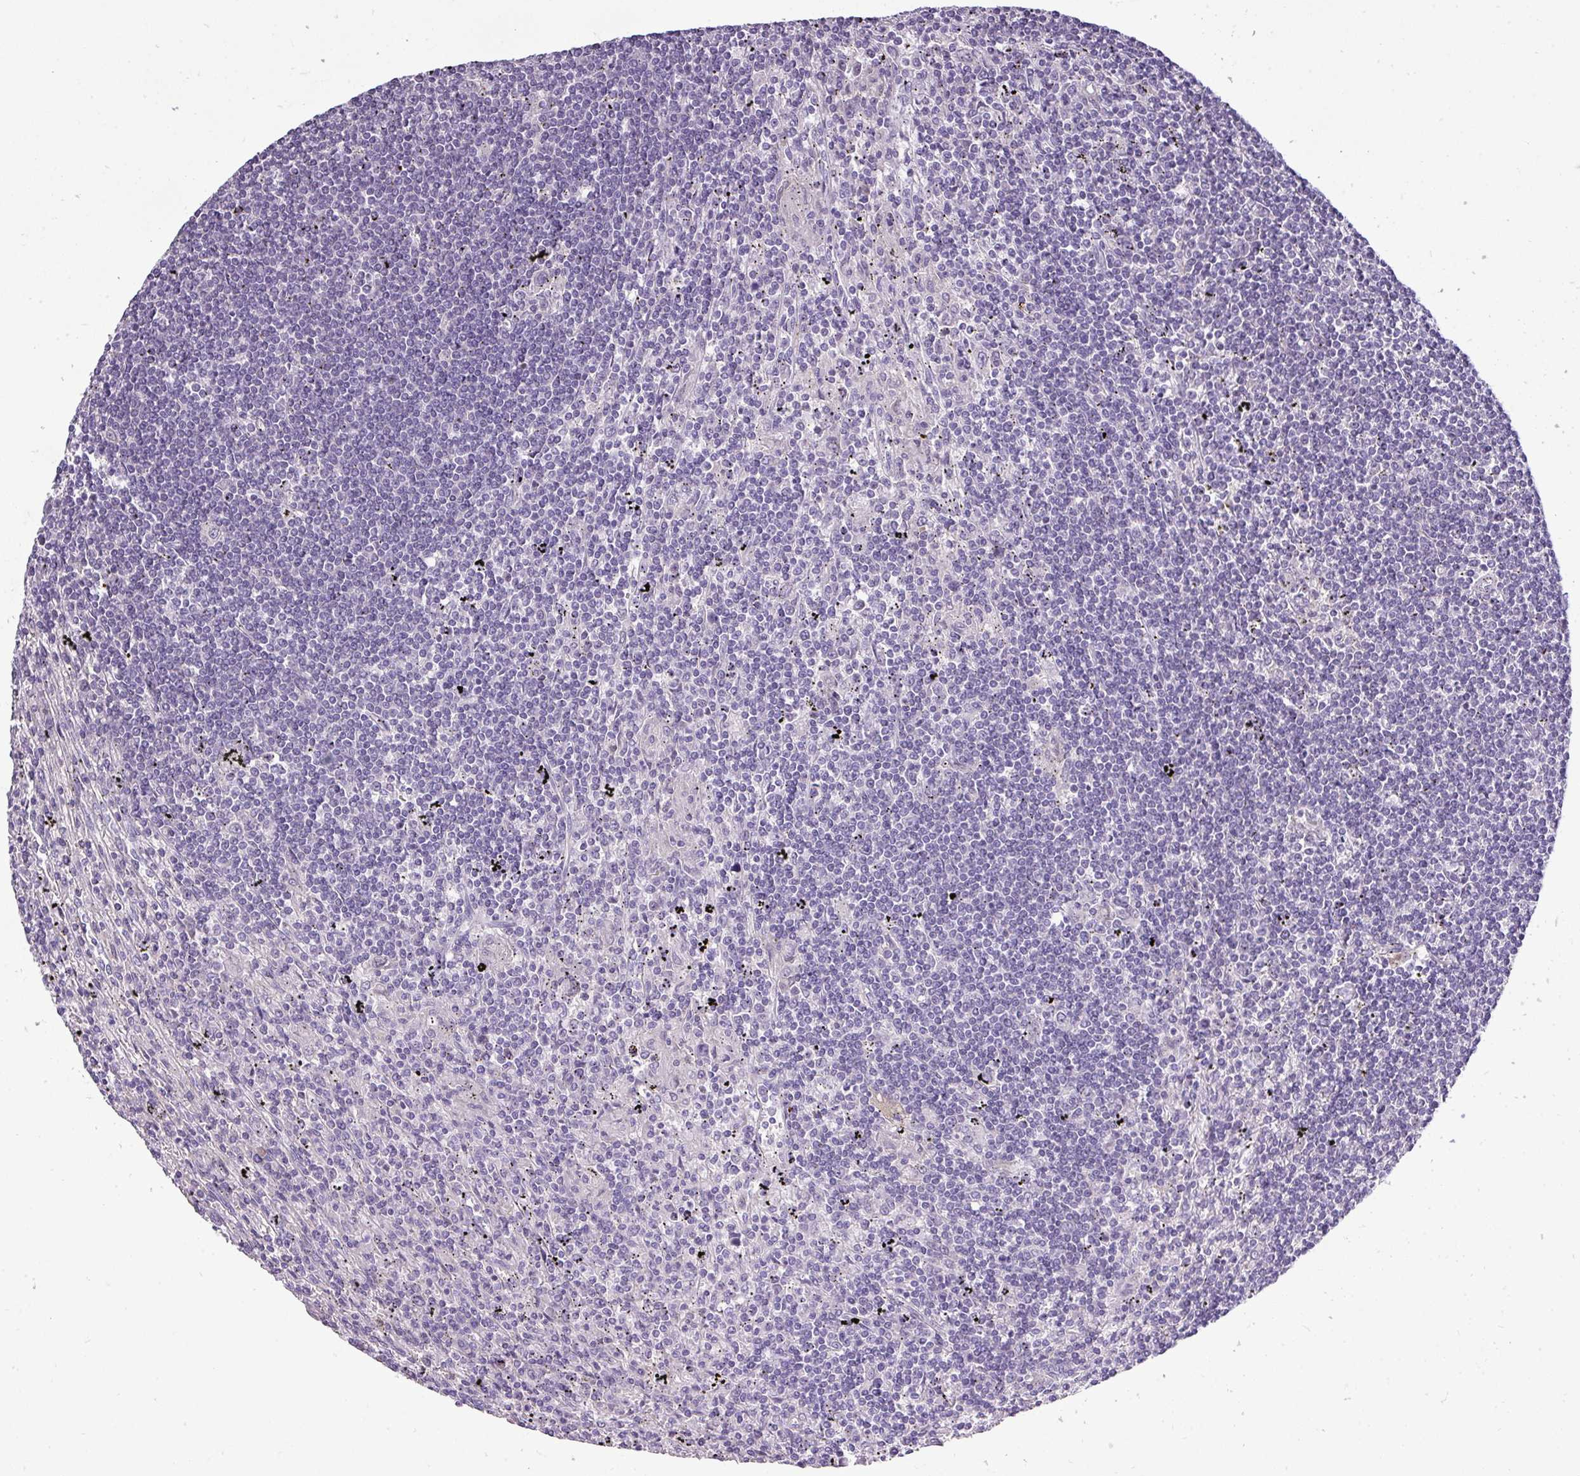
{"staining": {"intensity": "negative", "quantity": "none", "location": "none"}, "tissue": "lymphoma", "cell_type": "Tumor cells", "image_type": "cancer", "snomed": [{"axis": "morphology", "description": "Malignant lymphoma, non-Hodgkin's type, Low grade"}, {"axis": "topography", "description": "Spleen"}], "caption": "The immunohistochemistry (IHC) histopathology image has no significant expression in tumor cells of lymphoma tissue.", "gene": "DNAAF9", "patient": {"sex": "male", "age": 76}}